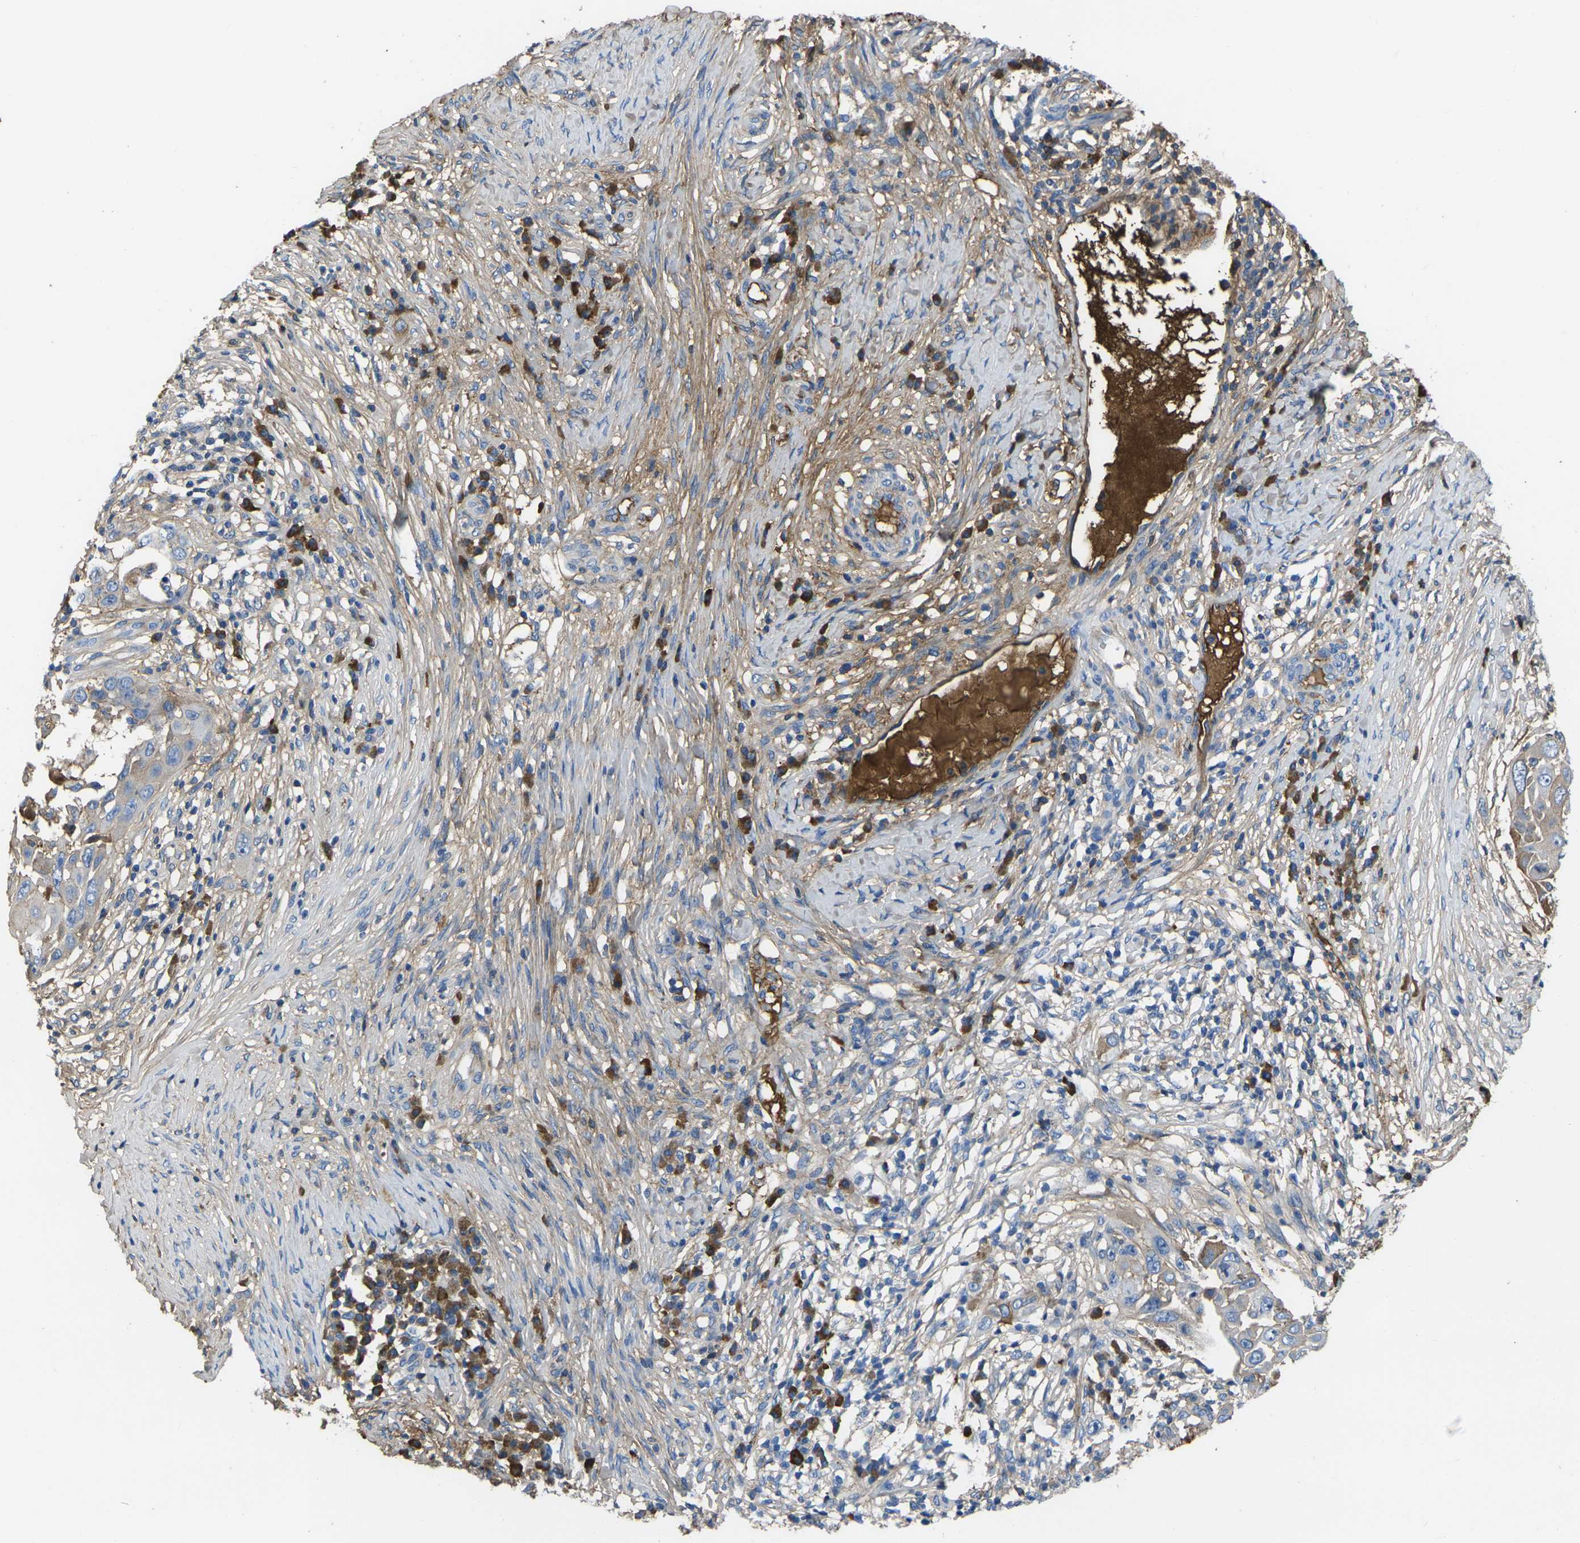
{"staining": {"intensity": "negative", "quantity": "none", "location": "none"}, "tissue": "skin cancer", "cell_type": "Tumor cells", "image_type": "cancer", "snomed": [{"axis": "morphology", "description": "Squamous cell carcinoma, NOS"}, {"axis": "topography", "description": "Skin"}], "caption": "A high-resolution micrograph shows IHC staining of skin cancer, which exhibits no significant expression in tumor cells.", "gene": "GREM2", "patient": {"sex": "female", "age": 44}}